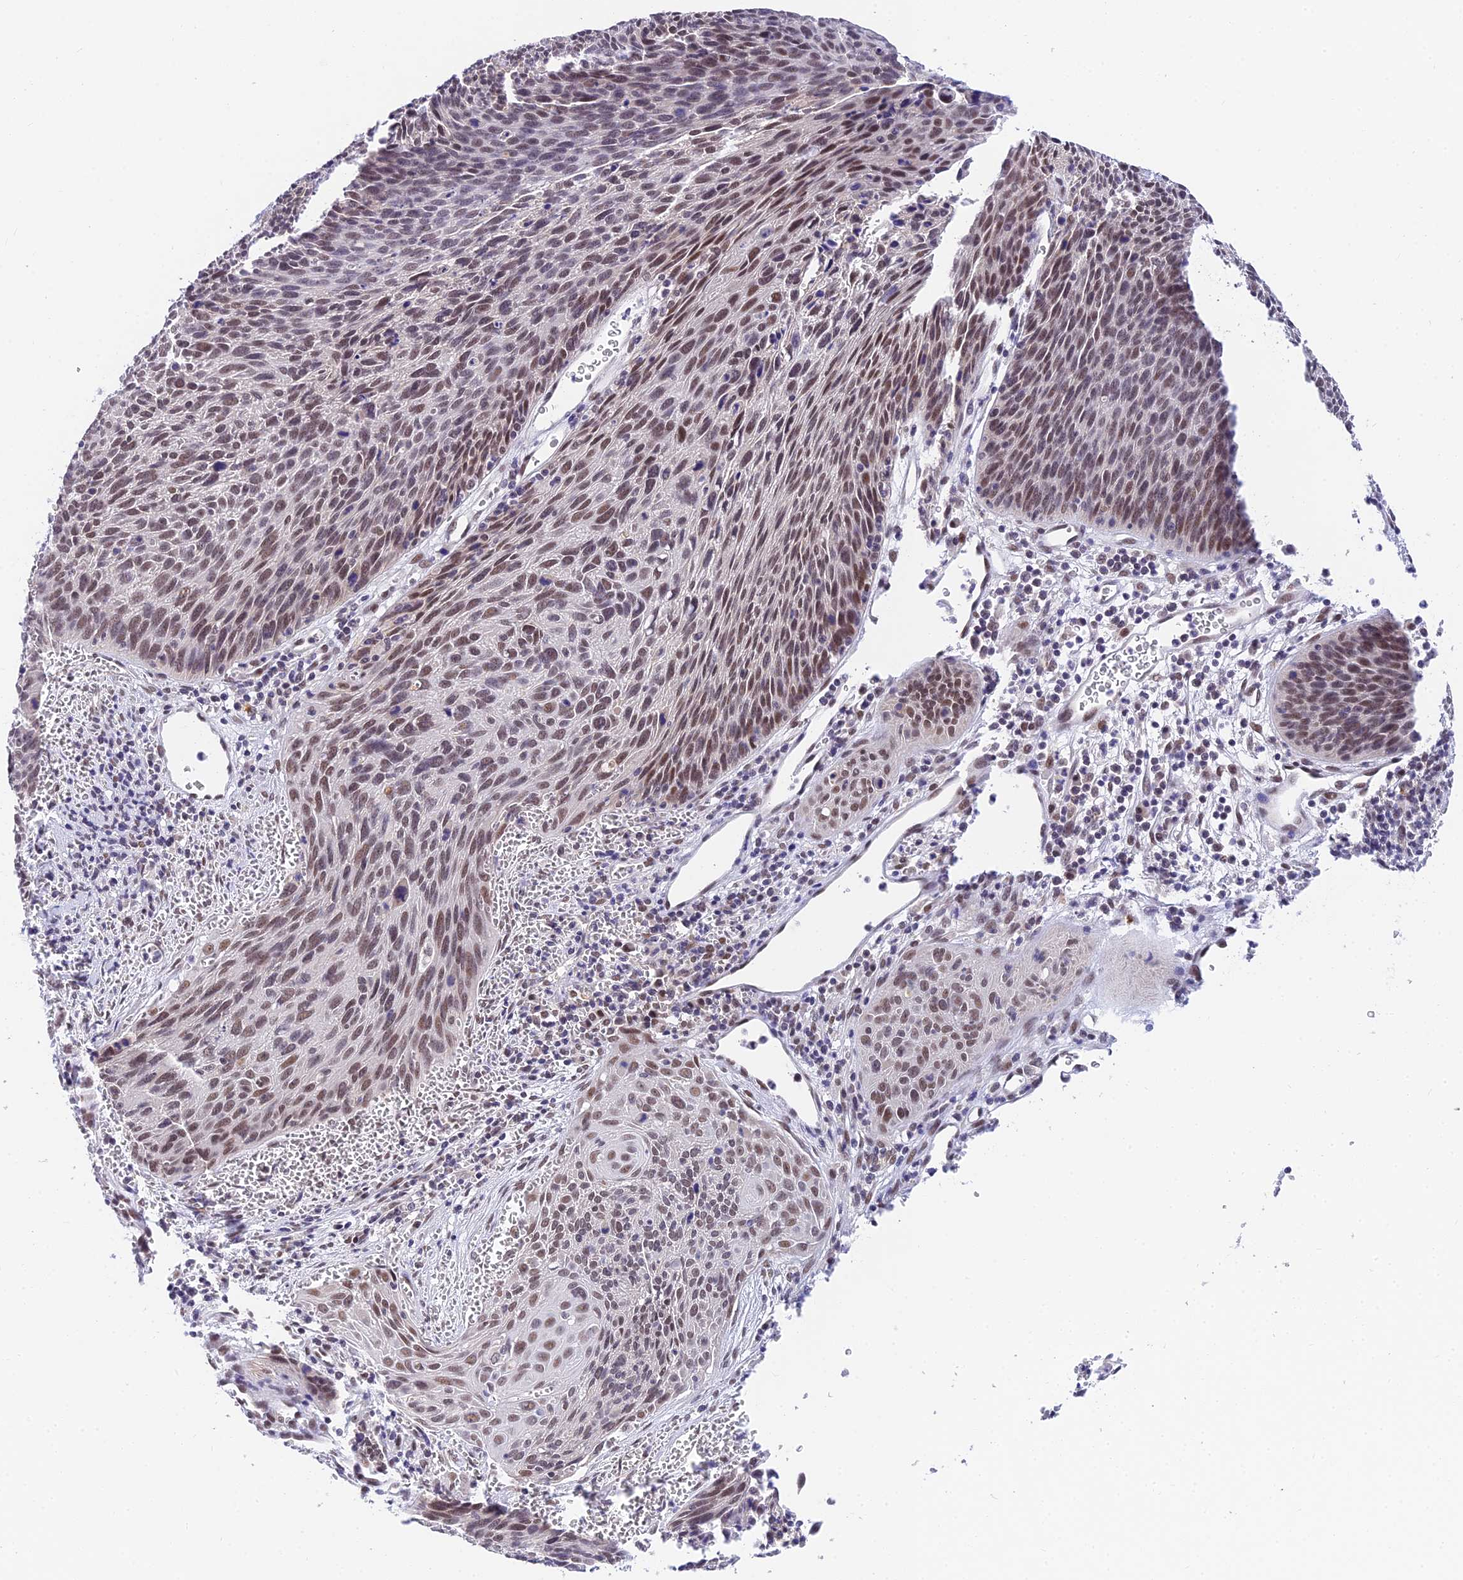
{"staining": {"intensity": "moderate", "quantity": ">75%", "location": "nuclear"}, "tissue": "cervical cancer", "cell_type": "Tumor cells", "image_type": "cancer", "snomed": [{"axis": "morphology", "description": "Squamous cell carcinoma, NOS"}, {"axis": "topography", "description": "Cervix"}], "caption": "IHC (DAB (3,3'-diaminobenzidine)) staining of cervical cancer displays moderate nuclear protein staining in about >75% of tumor cells.", "gene": "C2orf49", "patient": {"sex": "female", "age": 55}}